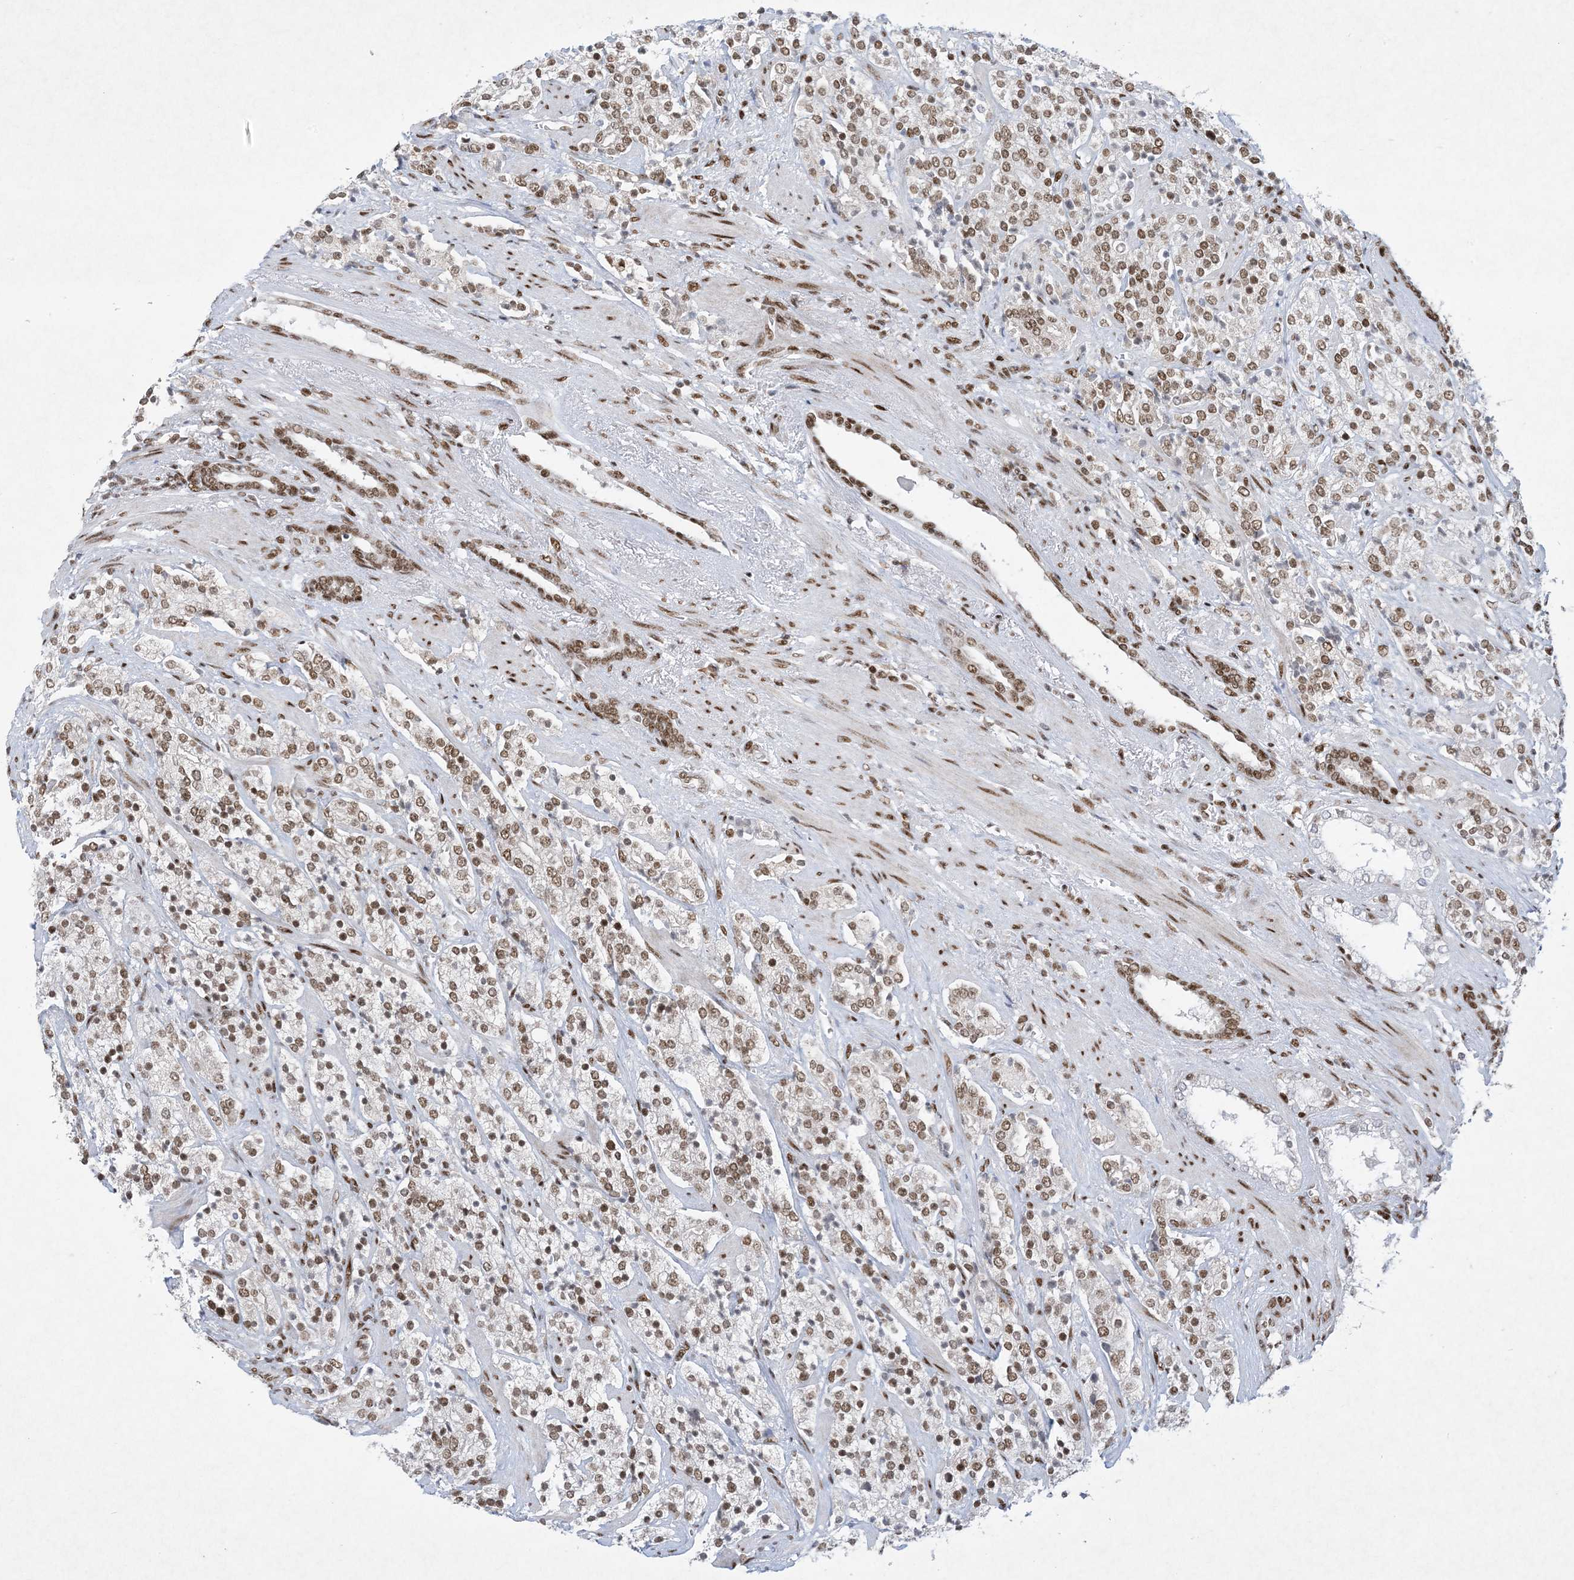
{"staining": {"intensity": "moderate", "quantity": ">75%", "location": "nuclear"}, "tissue": "prostate cancer", "cell_type": "Tumor cells", "image_type": "cancer", "snomed": [{"axis": "morphology", "description": "Adenocarcinoma, High grade"}, {"axis": "topography", "description": "Prostate"}], "caption": "Immunohistochemical staining of prostate cancer (high-grade adenocarcinoma) reveals moderate nuclear protein expression in approximately >75% of tumor cells. Using DAB (3,3'-diaminobenzidine) (brown) and hematoxylin (blue) stains, captured at high magnification using brightfield microscopy.", "gene": "PKNOX2", "patient": {"sex": "male", "age": 71}}